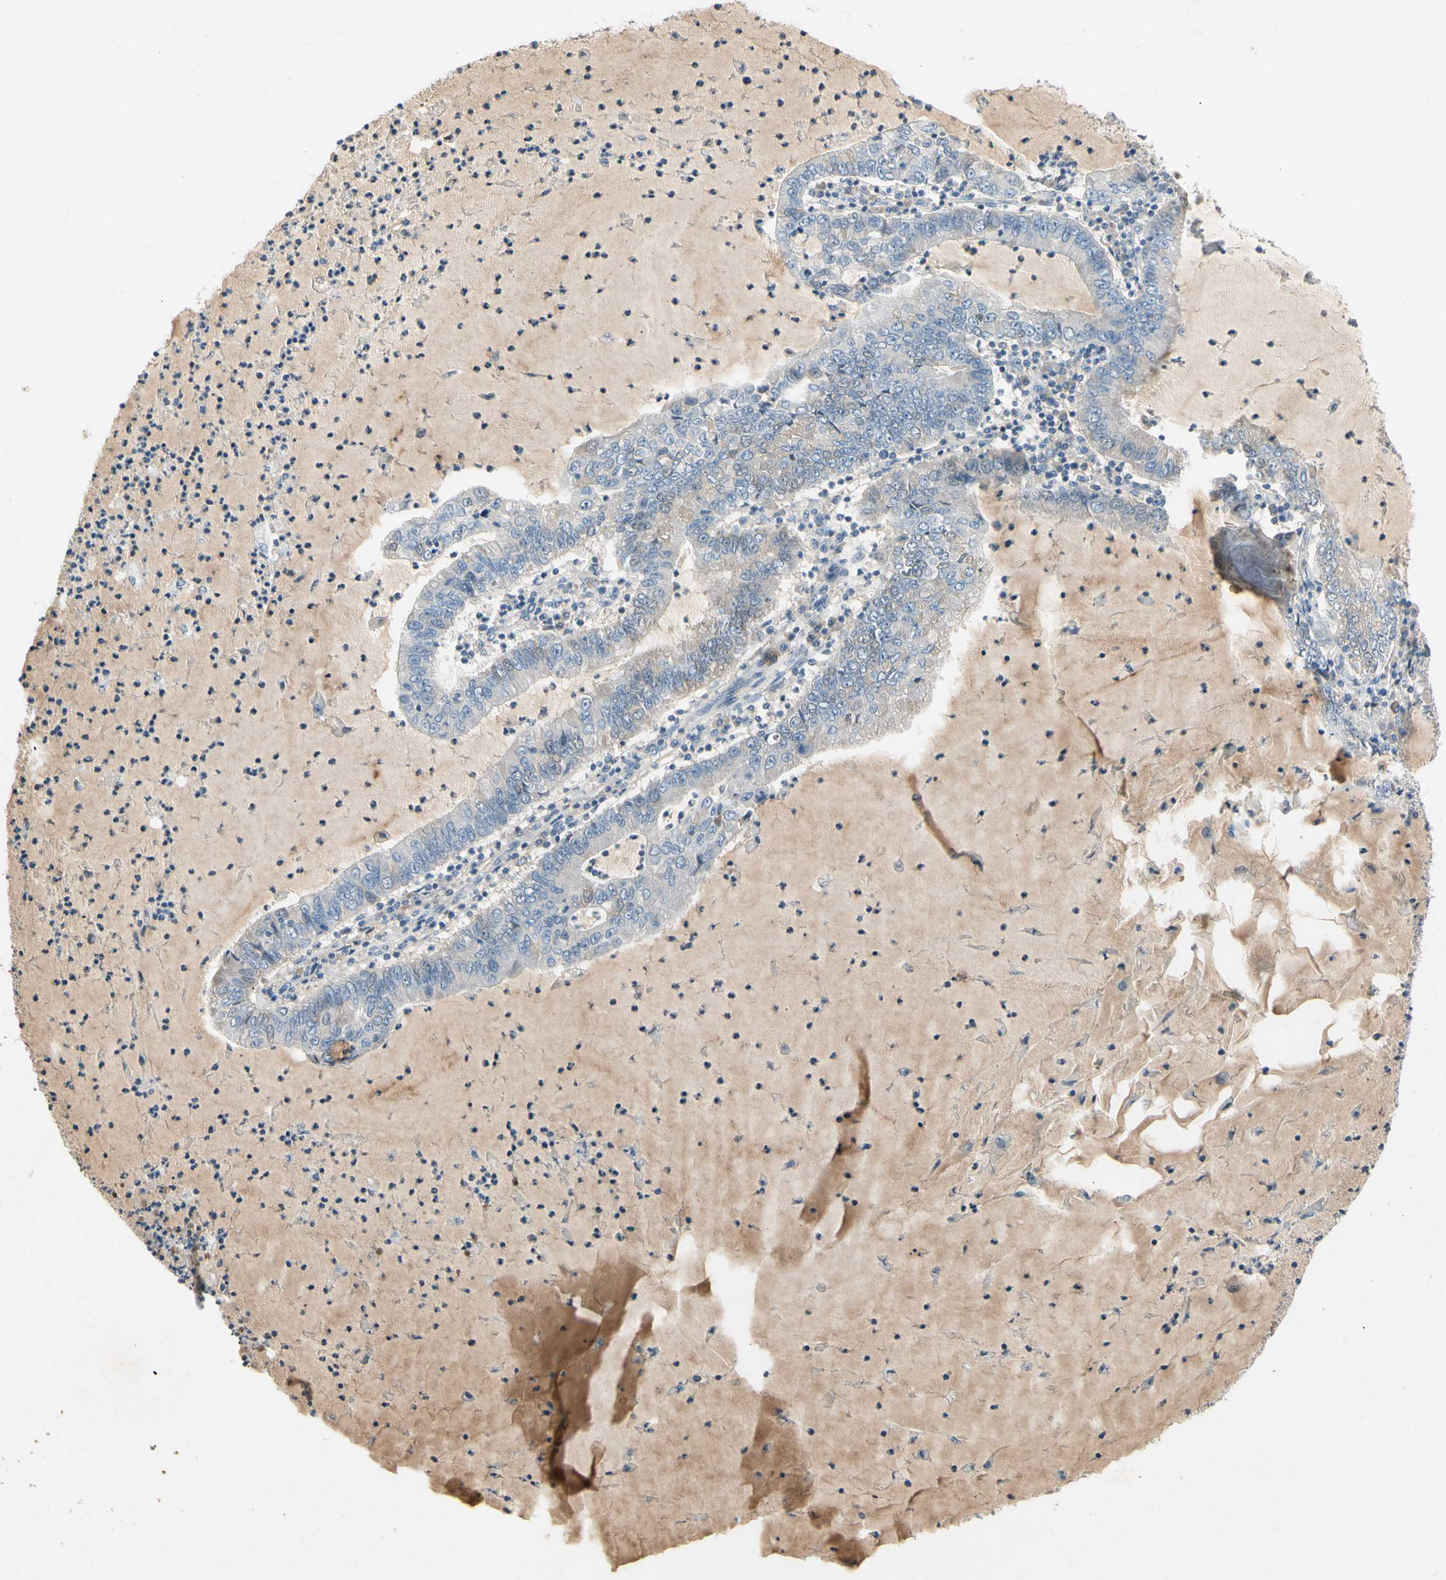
{"staining": {"intensity": "negative", "quantity": "none", "location": "none"}, "tissue": "lung cancer", "cell_type": "Tumor cells", "image_type": "cancer", "snomed": [{"axis": "morphology", "description": "Adenocarcinoma, NOS"}, {"axis": "topography", "description": "Lung"}], "caption": "A high-resolution photomicrograph shows IHC staining of lung adenocarcinoma, which demonstrates no significant staining in tumor cells.", "gene": "PRSS21", "patient": {"sex": "female", "age": 51}}